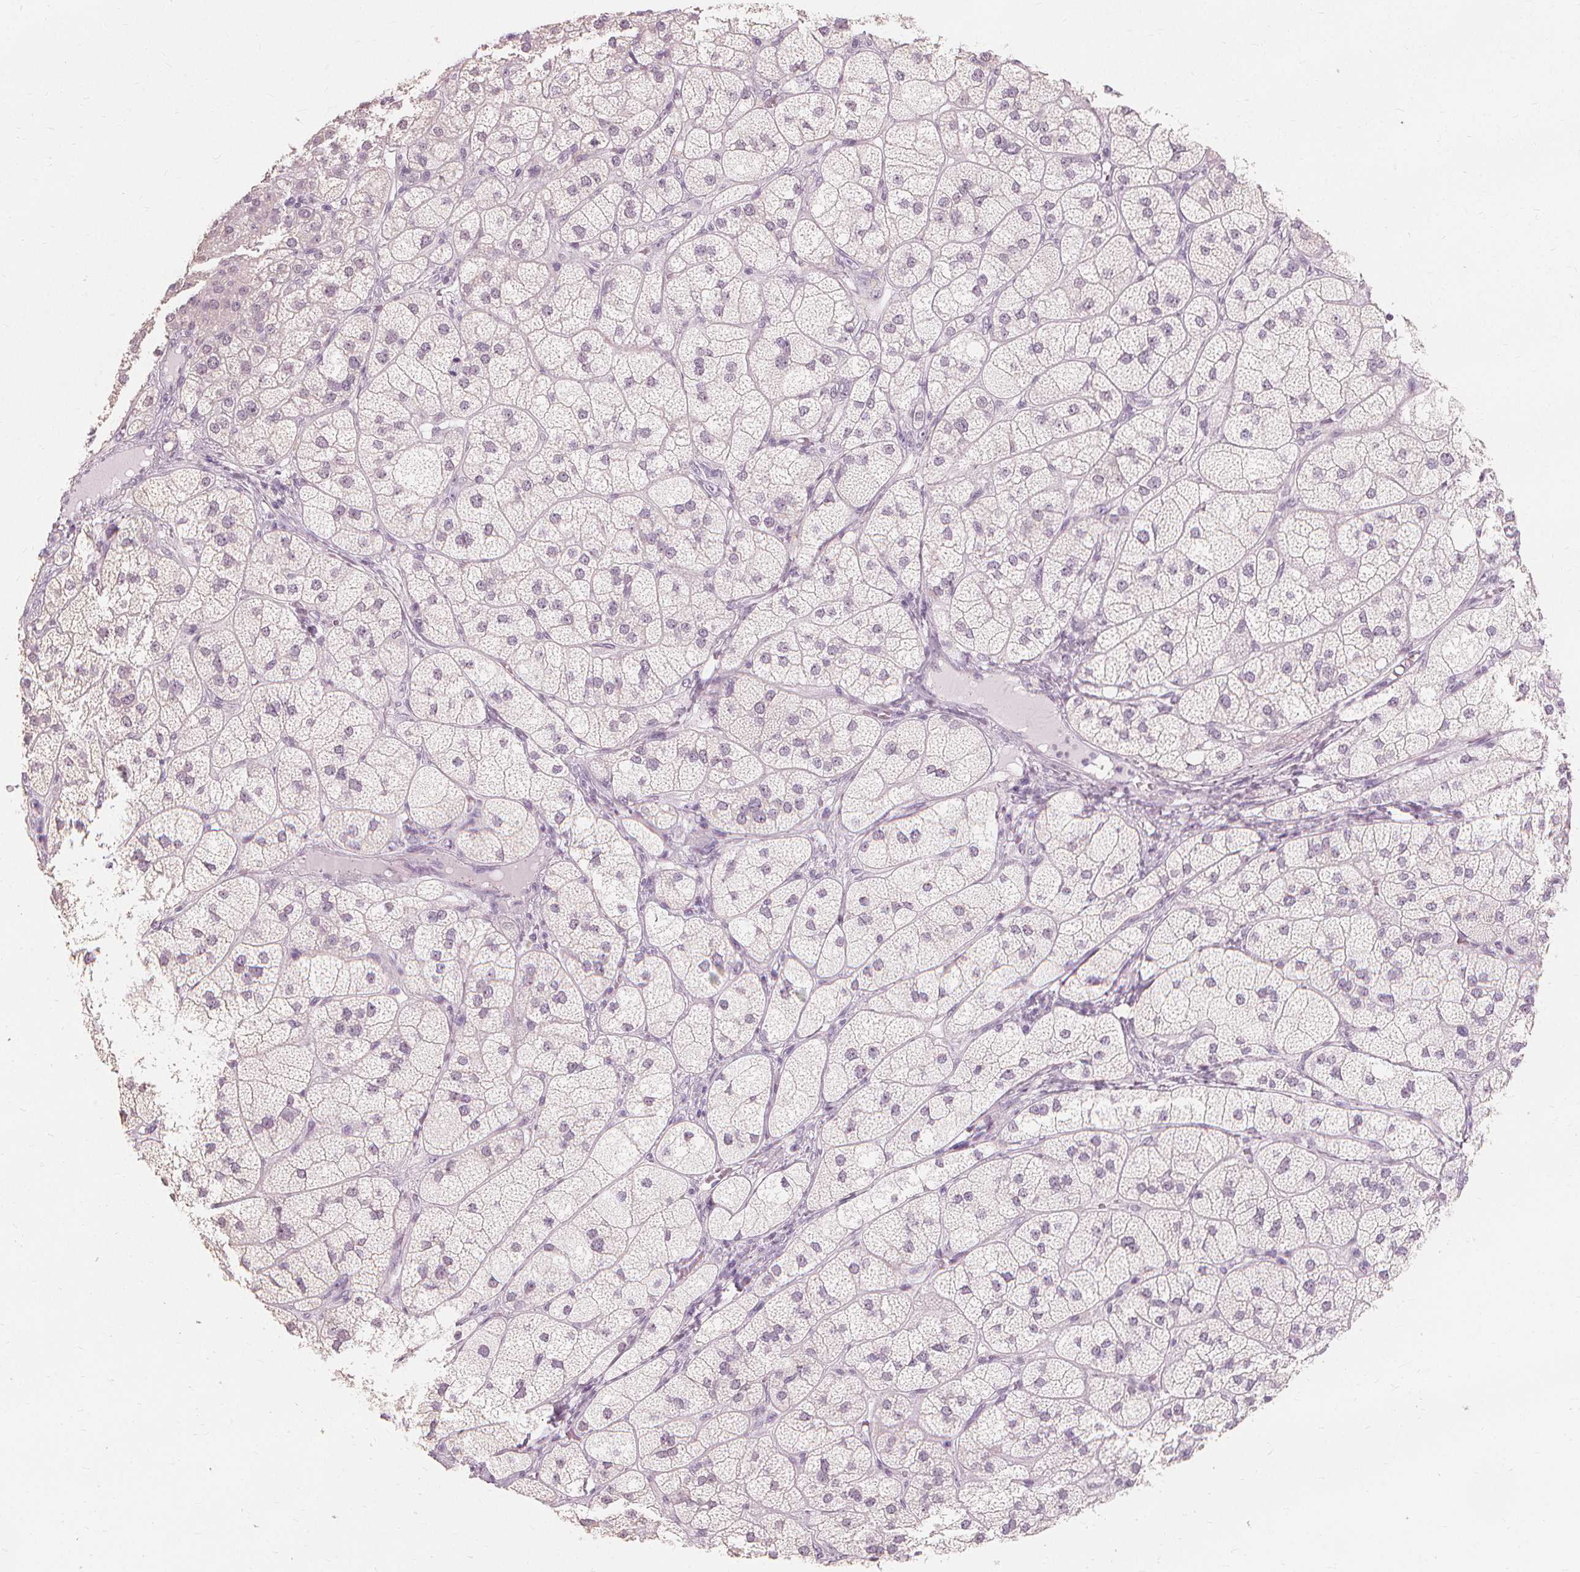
{"staining": {"intensity": "negative", "quantity": "none", "location": "none"}, "tissue": "adrenal gland", "cell_type": "Glandular cells", "image_type": "normal", "snomed": [{"axis": "morphology", "description": "Normal tissue, NOS"}, {"axis": "topography", "description": "Adrenal gland"}], "caption": "Immunohistochemical staining of benign human adrenal gland shows no significant positivity in glandular cells. Nuclei are stained in blue.", "gene": "MUC12", "patient": {"sex": "female", "age": 60}}